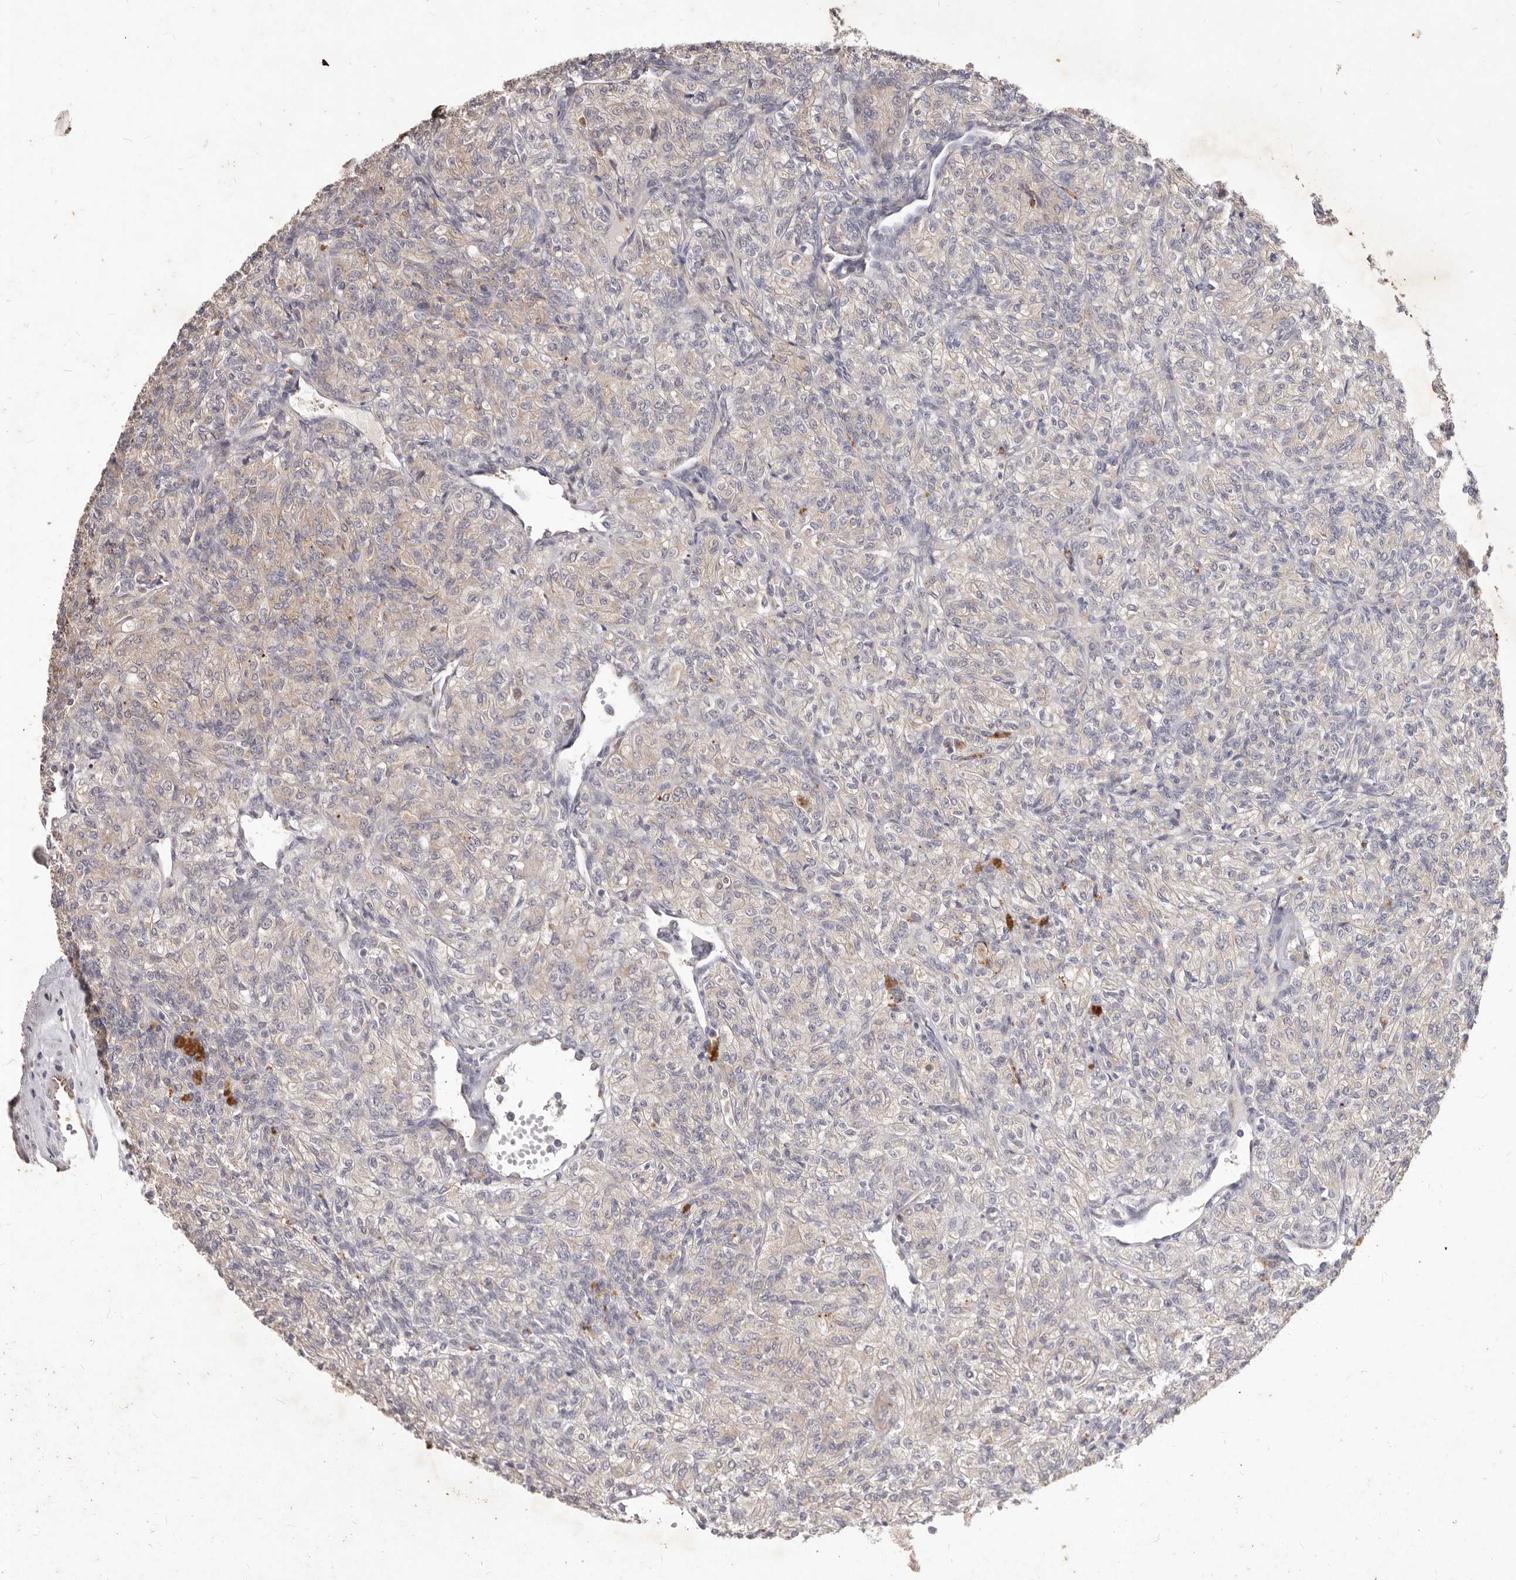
{"staining": {"intensity": "weak", "quantity": "25%-75%", "location": "cytoplasmic/membranous"}, "tissue": "renal cancer", "cell_type": "Tumor cells", "image_type": "cancer", "snomed": [{"axis": "morphology", "description": "Adenocarcinoma, NOS"}, {"axis": "topography", "description": "Kidney"}], "caption": "Renal adenocarcinoma was stained to show a protein in brown. There is low levels of weak cytoplasmic/membranous staining in about 25%-75% of tumor cells. The protein is stained brown, and the nuclei are stained in blue (DAB (3,3'-diaminobenzidine) IHC with brightfield microscopy, high magnification).", "gene": "WDR77", "patient": {"sex": "male", "age": 77}}